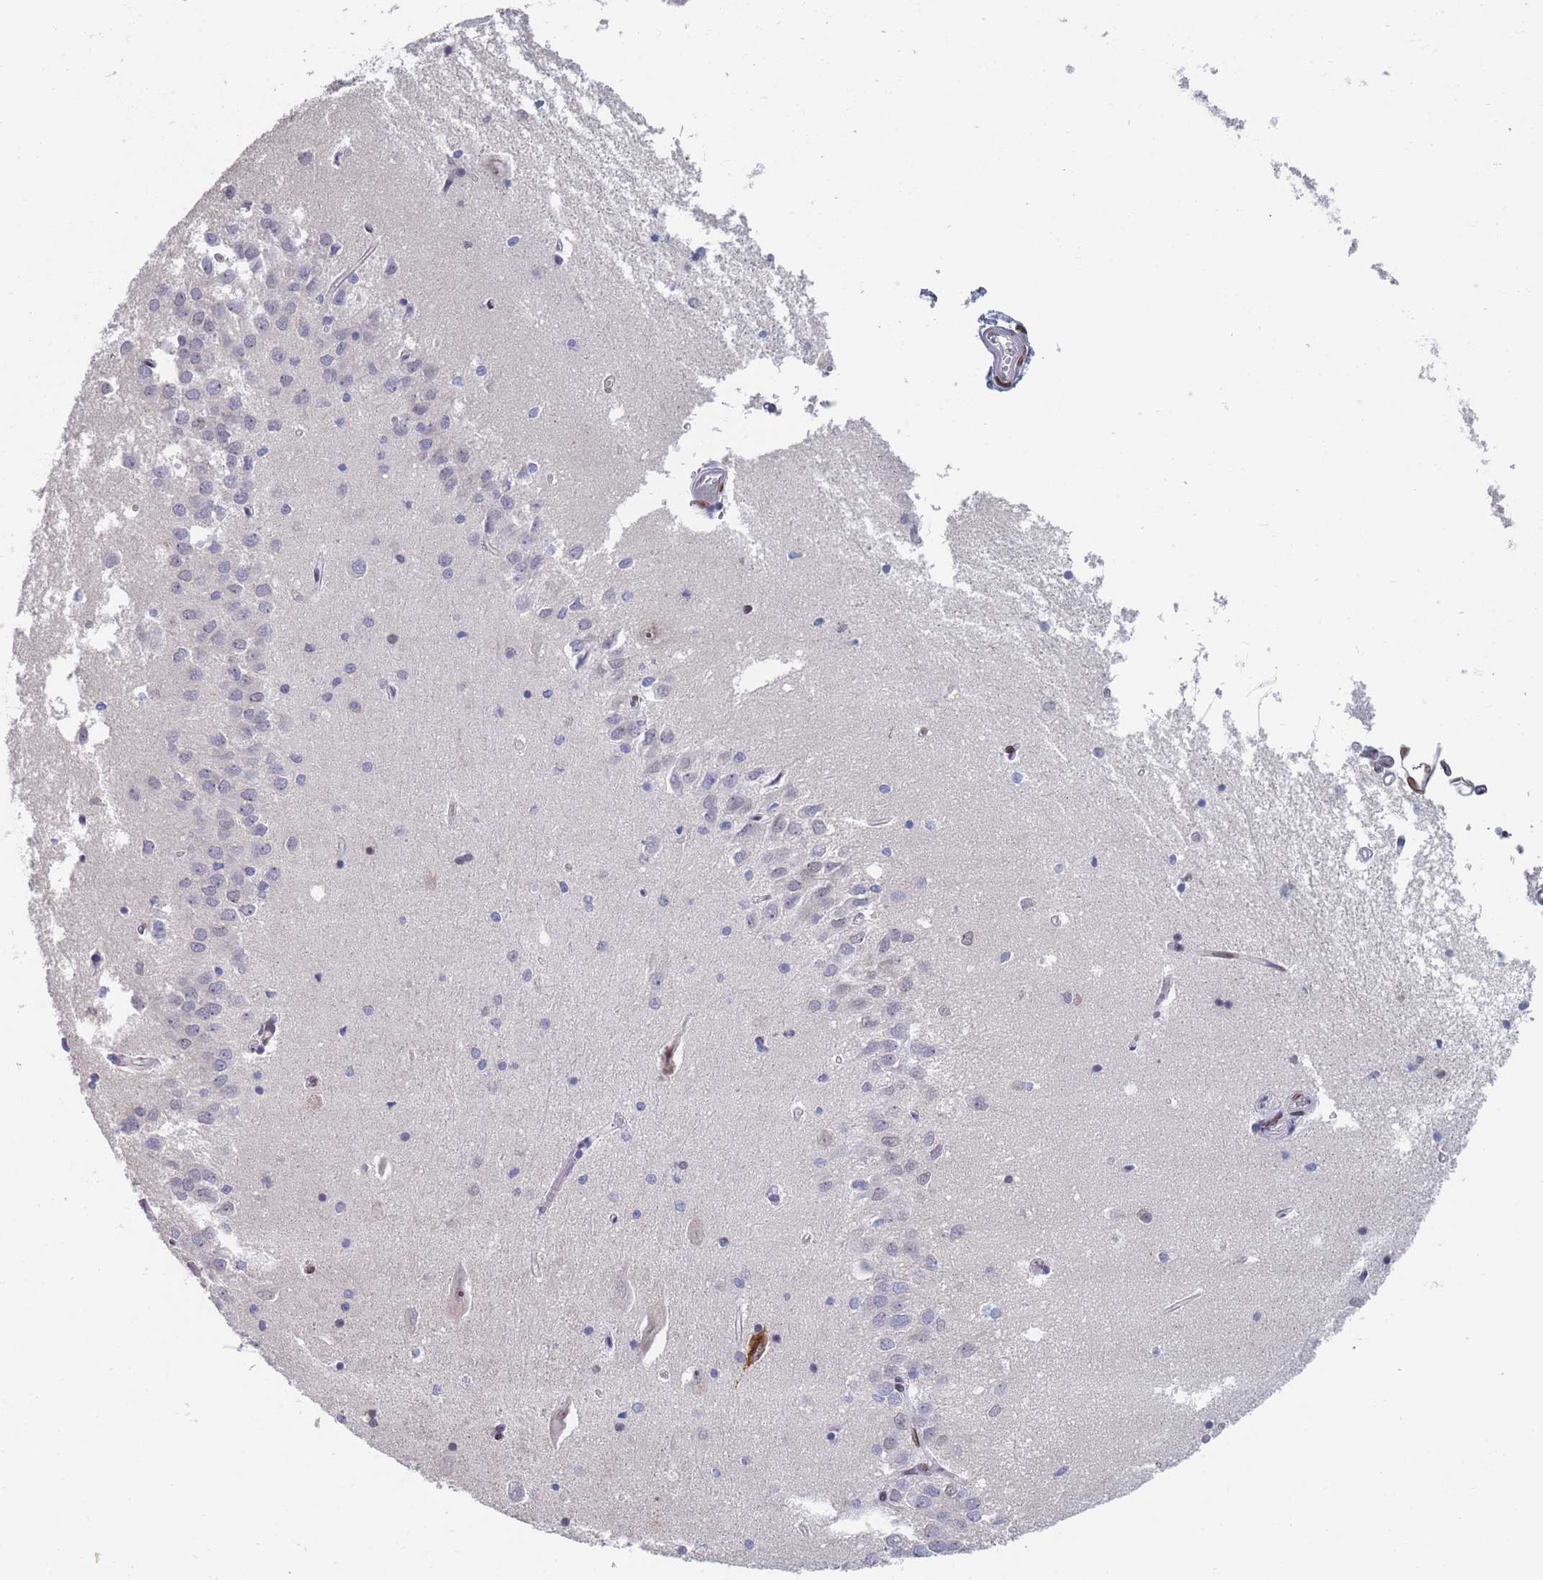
{"staining": {"intensity": "negative", "quantity": "none", "location": "none"}, "tissue": "hippocampus", "cell_type": "Glial cells", "image_type": "normal", "snomed": [{"axis": "morphology", "description": "Normal tissue, NOS"}, {"axis": "topography", "description": "Hippocampus"}], "caption": "This photomicrograph is of normal hippocampus stained with immunohistochemistry (IHC) to label a protein in brown with the nuclei are counter-stained blue. There is no expression in glial cells. (Stains: DAB immunohistochemistry with hematoxylin counter stain, Microscopy: brightfield microscopy at high magnification).", "gene": "ZBTB1", "patient": {"sex": "male", "age": 45}}